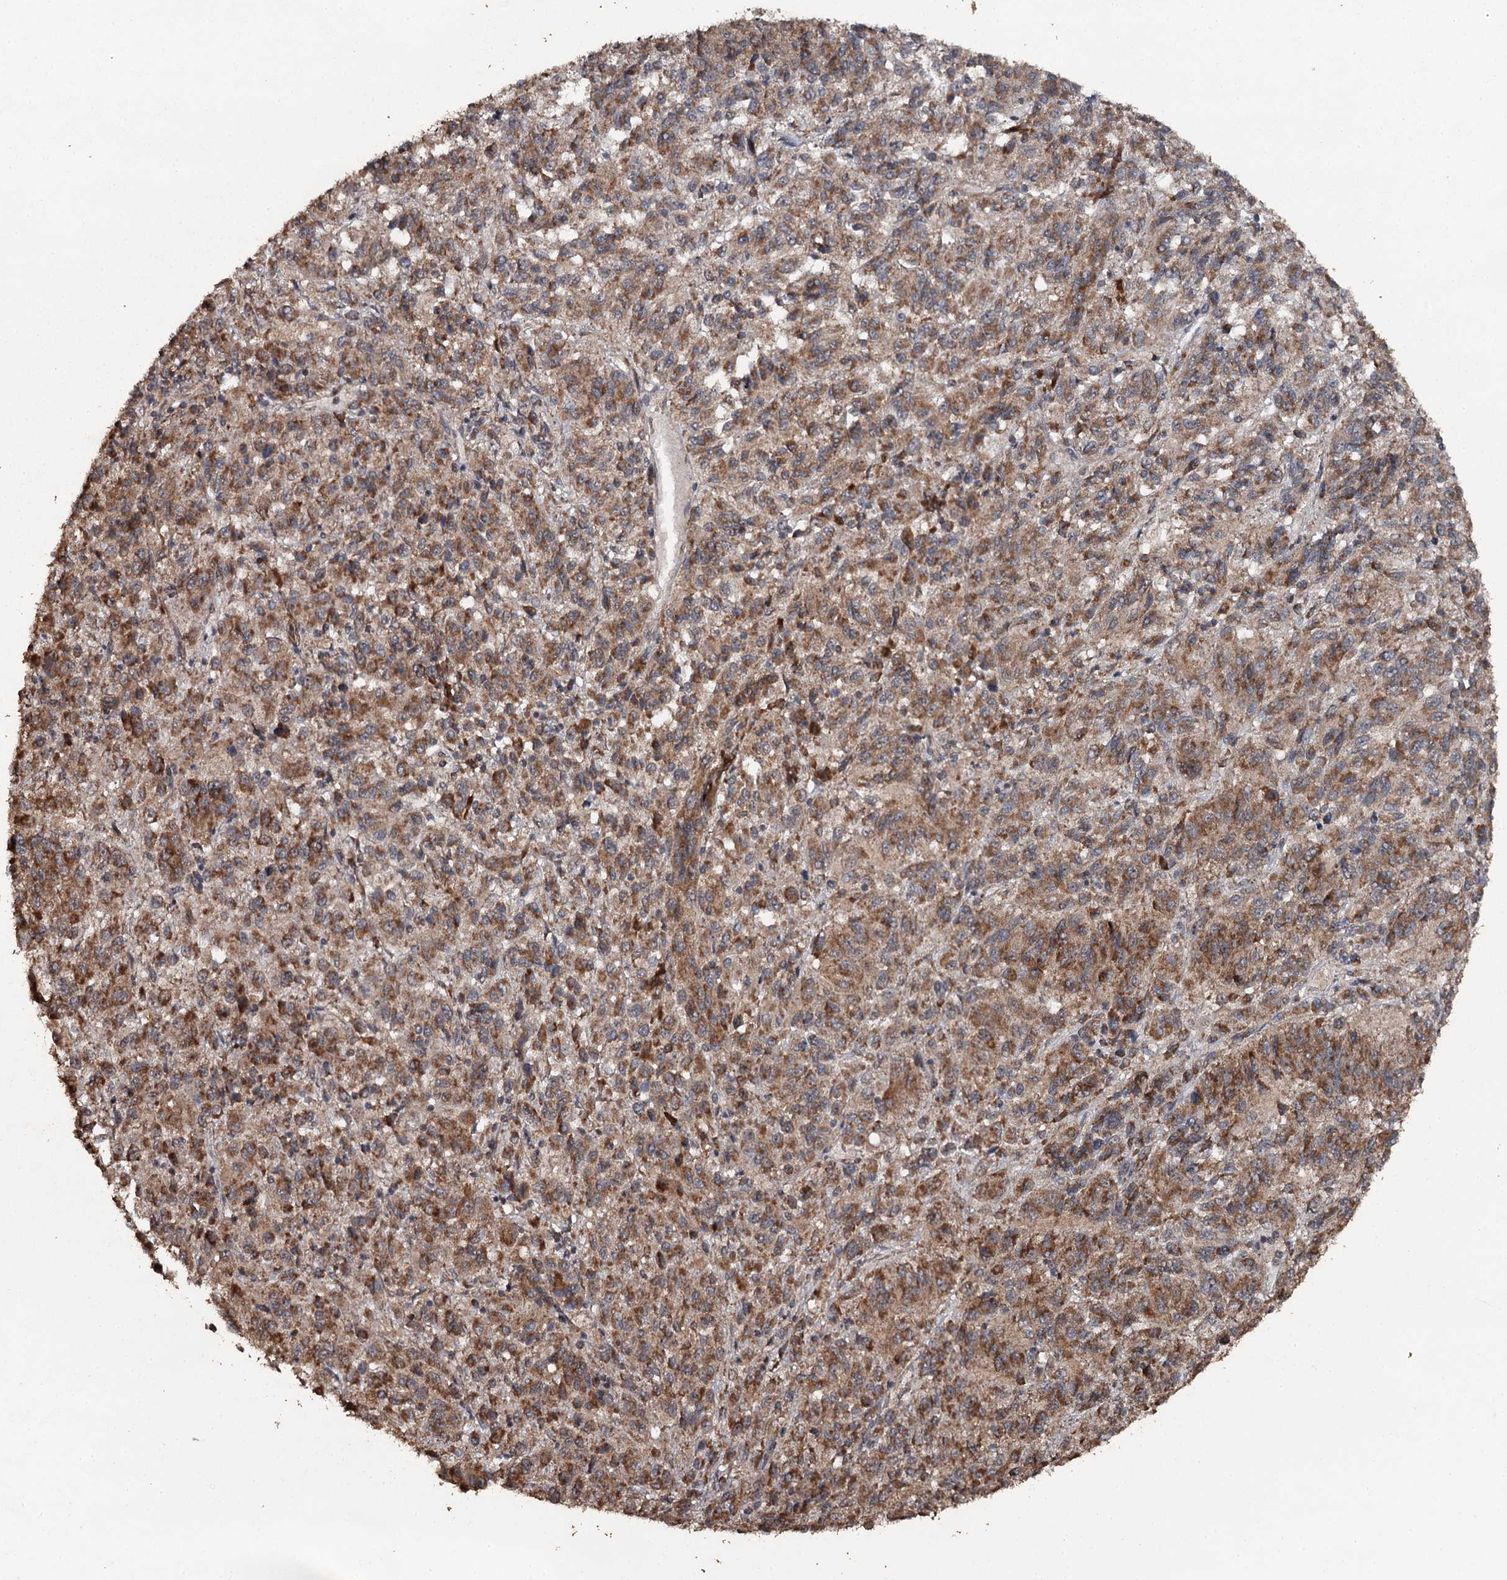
{"staining": {"intensity": "moderate", "quantity": ">75%", "location": "cytoplasmic/membranous"}, "tissue": "melanoma", "cell_type": "Tumor cells", "image_type": "cancer", "snomed": [{"axis": "morphology", "description": "Malignant melanoma, Metastatic site"}, {"axis": "topography", "description": "Lung"}], "caption": "This is a photomicrograph of immunohistochemistry staining of malignant melanoma (metastatic site), which shows moderate positivity in the cytoplasmic/membranous of tumor cells.", "gene": "WIPI1", "patient": {"sex": "male", "age": 64}}